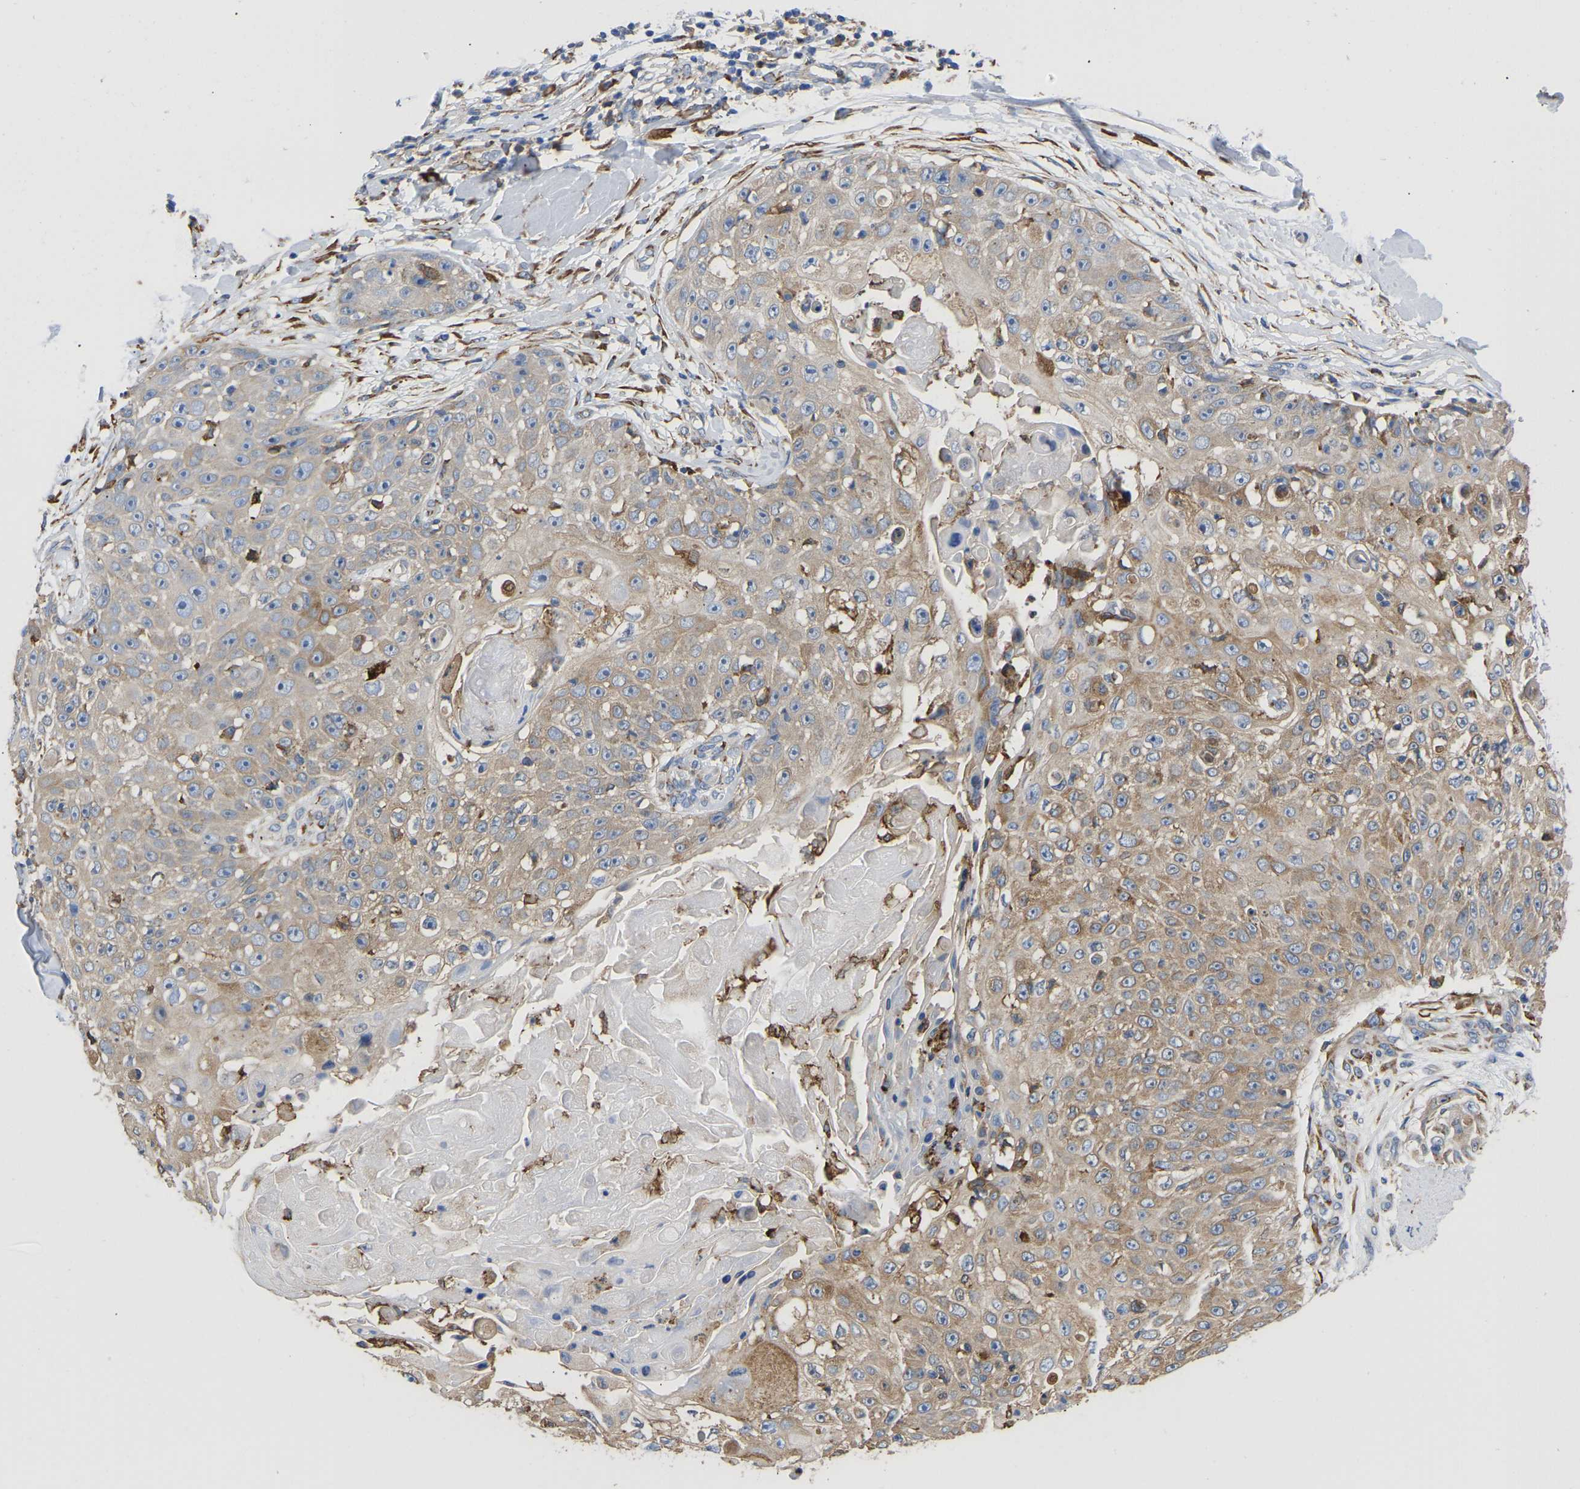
{"staining": {"intensity": "moderate", "quantity": "25%-75%", "location": "cytoplasmic/membranous"}, "tissue": "skin cancer", "cell_type": "Tumor cells", "image_type": "cancer", "snomed": [{"axis": "morphology", "description": "Squamous cell carcinoma, NOS"}, {"axis": "topography", "description": "Skin"}], "caption": "Skin squamous cell carcinoma stained for a protein displays moderate cytoplasmic/membranous positivity in tumor cells. Nuclei are stained in blue.", "gene": "P4HB", "patient": {"sex": "male", "age": 86}}